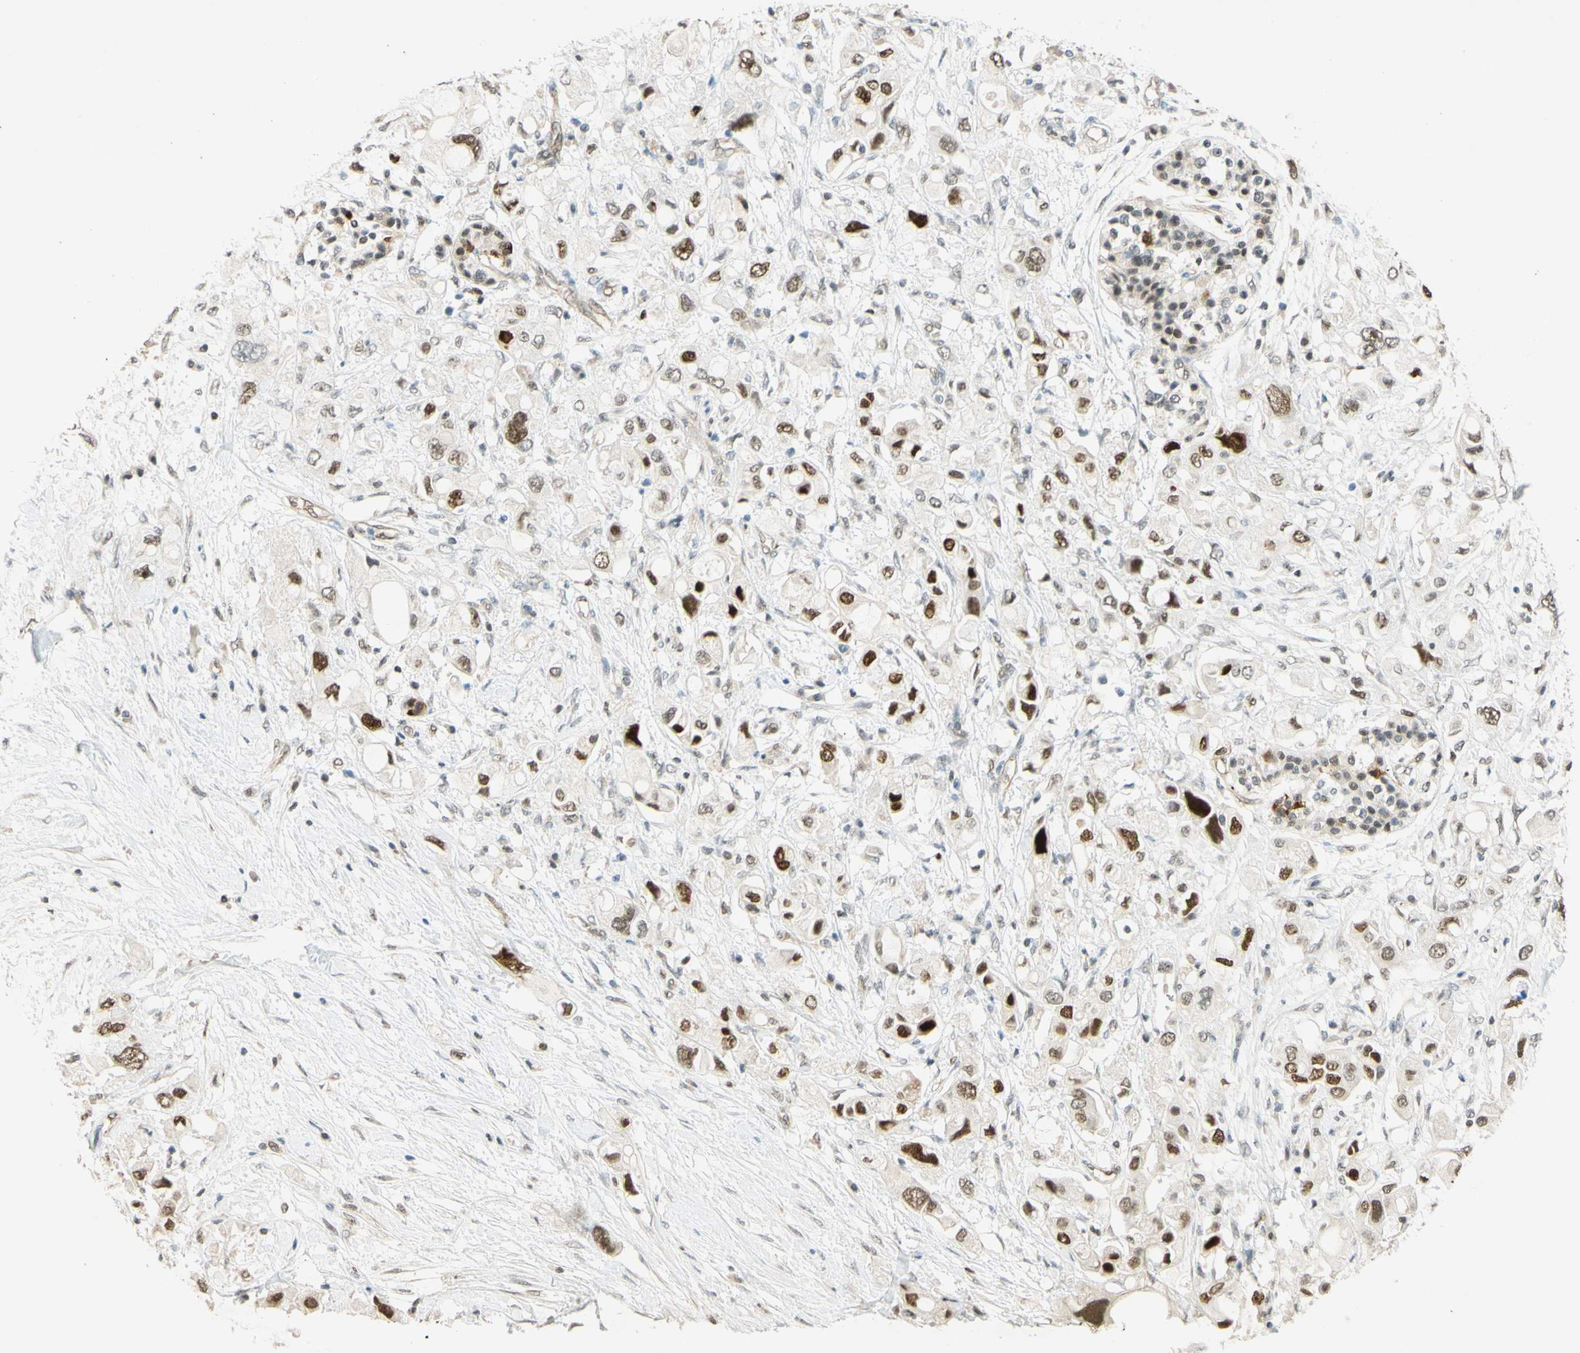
{"staining": {"intensity": "moderate", "quantity": "25%-75%", "location": "nuclear"}, "tissue": "pancreatic cancer", "cell_type": "Tumor cells", "image_type": "cancer", "snomed": [{"axis": "morphology", "description": "Adenocarcinoma, NOS"}, {"axis": "topography", "description": "Pancreas"}], "caption": "IHC micrograph of neoplastic tissue: human pancreatic adenocarcinoma stained using immunohistochemistry (IHC) displays medium levels of moderate protein expression localized specifically in the nuclear of tumor cells, appearing as a nuclear brown color.", "gene": "POLB", "patient": {"sex": "female", "age": 56}}